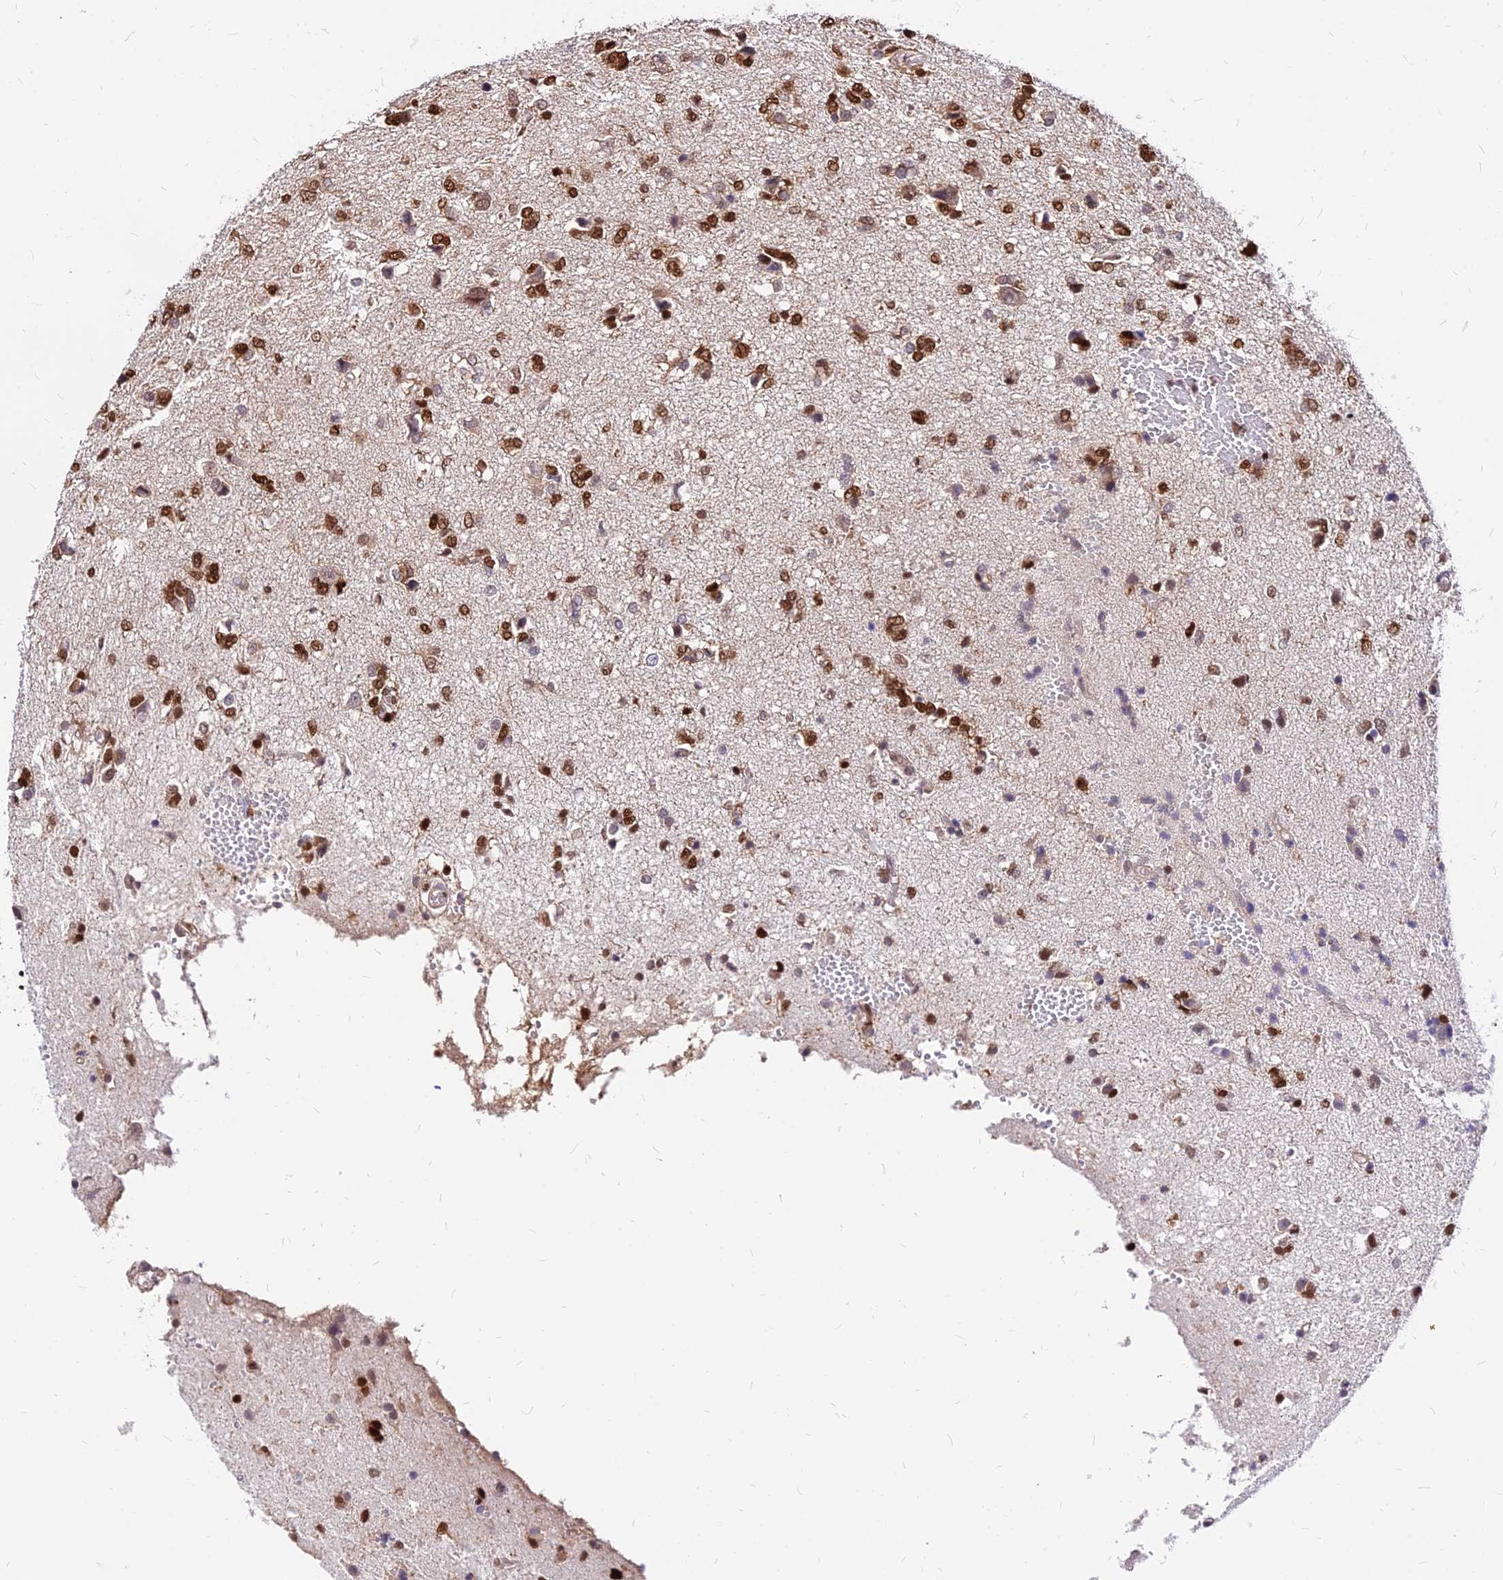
{"staining": {"intensity": "moderate", "quantity": ">75%", "location": "nuclear"}, "tissue": "glioma", "cell_type": "Tumor cells", "image_type": "cancer", "snomed": [{"axis": "morphology", "description": "Glioma, malignant, High grade"}, {"axis": "topography", "description": "Brain"}], "caption": "Brown immunohistochemical staining in human glioma displays moderate nuclear positivity in about >75% of tumor cells.", "gene": "PAXX", "patient": {"sex": "female", "age": 59}}